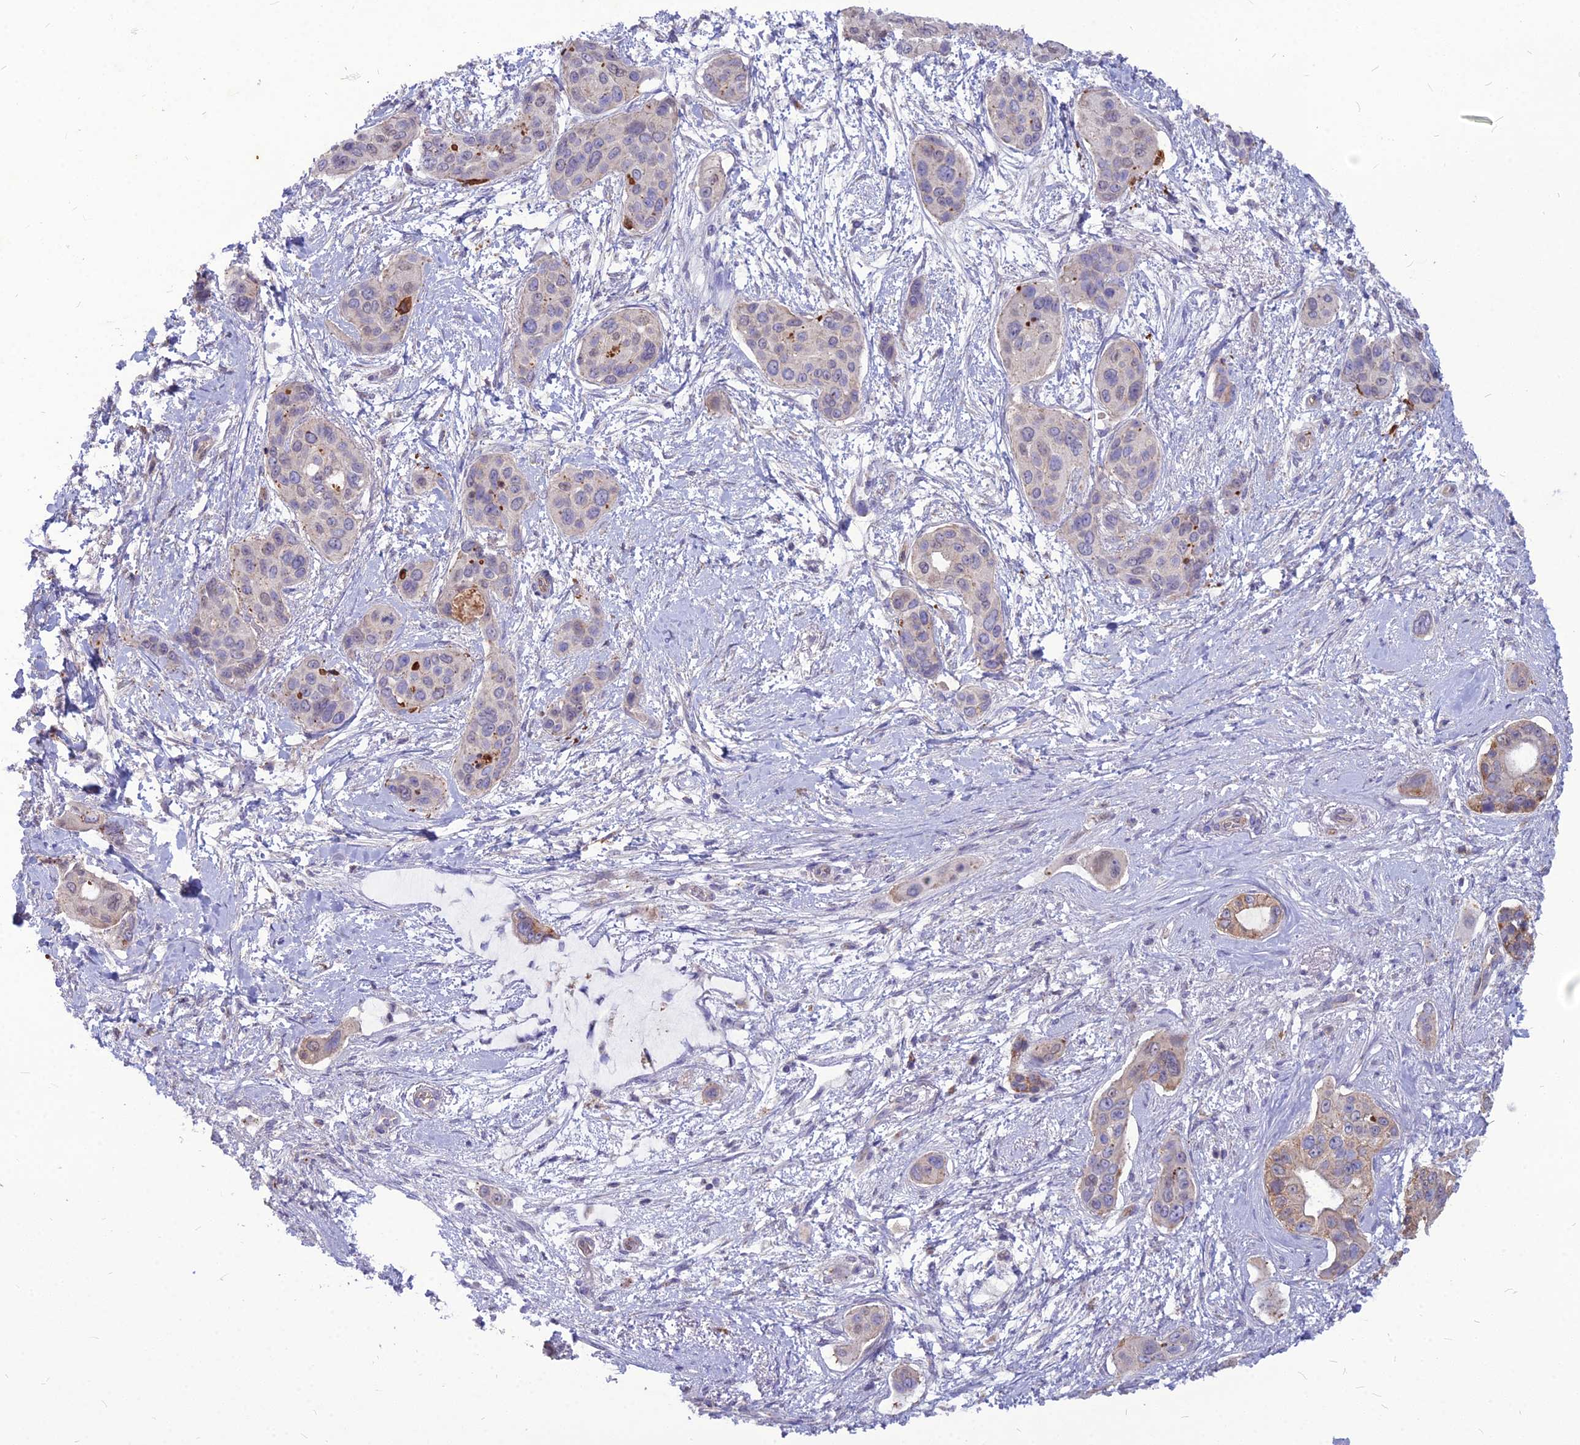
{"staining": {"intensity": "moderate", "quantity": "<25%", "location": "cytoplasmic/membranous"}, "tissue": "pancreatic cancer", "cell_type": "Tumor cells", "image_type": "cancer", "snomed": [{"axis": "morphology", "description": "Adenocarcinoma, NOS"}, {"axis": "topography", "description": "Pancreas"}], "caption": "Protein staining of pancreatic adenocarcinoma tissue shows moderate cytoplasmic/membranous staining in approximately <25% of tumor cells. (DAB (3,3'-diaminobenzidine) = brown stain, brightfield microscopy at high magnification).", "gene": "PCED1B", "patient": {"sex": "male", "age": 72}}